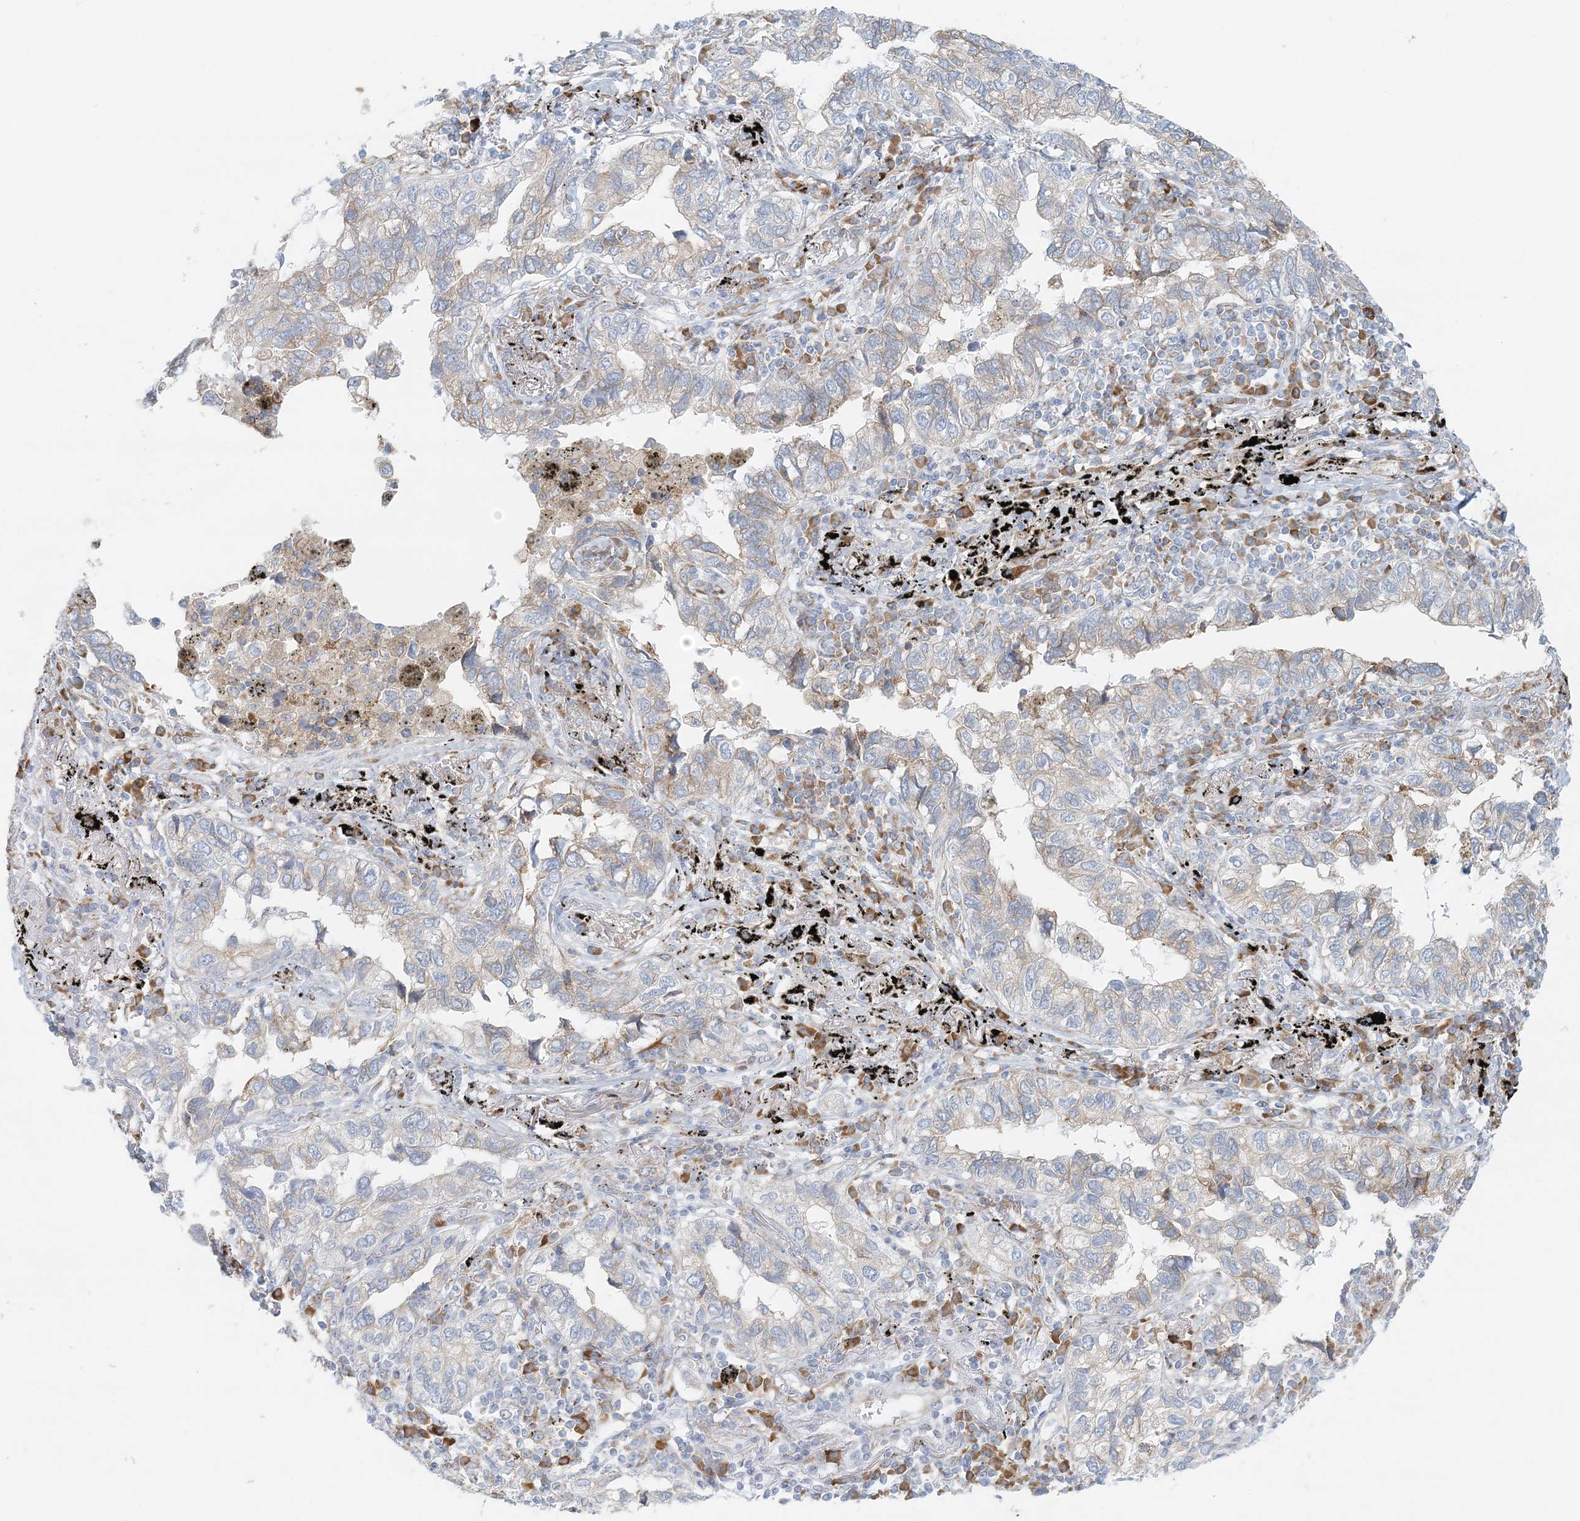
{"staining": {"intensity": "moderate", "quantity": "<25%", "location": "cytoplasmic/membranous"}, "tissue": "lung cancer", "cell_type": "Tumor cells", "image_type": "cancer", "snomed": [{"axis": "morphology", "description": "Adenocarcinoma, NOS"}, {"axis": "topography", "description": "Lung"}], "caption": "This photomicrograph demonstrates adenocarcinoma (lung) stained with IHC to label a protein in brown. The cytoplasmic/membranous of tumor cells show moderate positivity for the protein. Nuclei are counter-stained blue.", "gene": "STK11IP", "patient": {"sex": "male", "age": 65}}